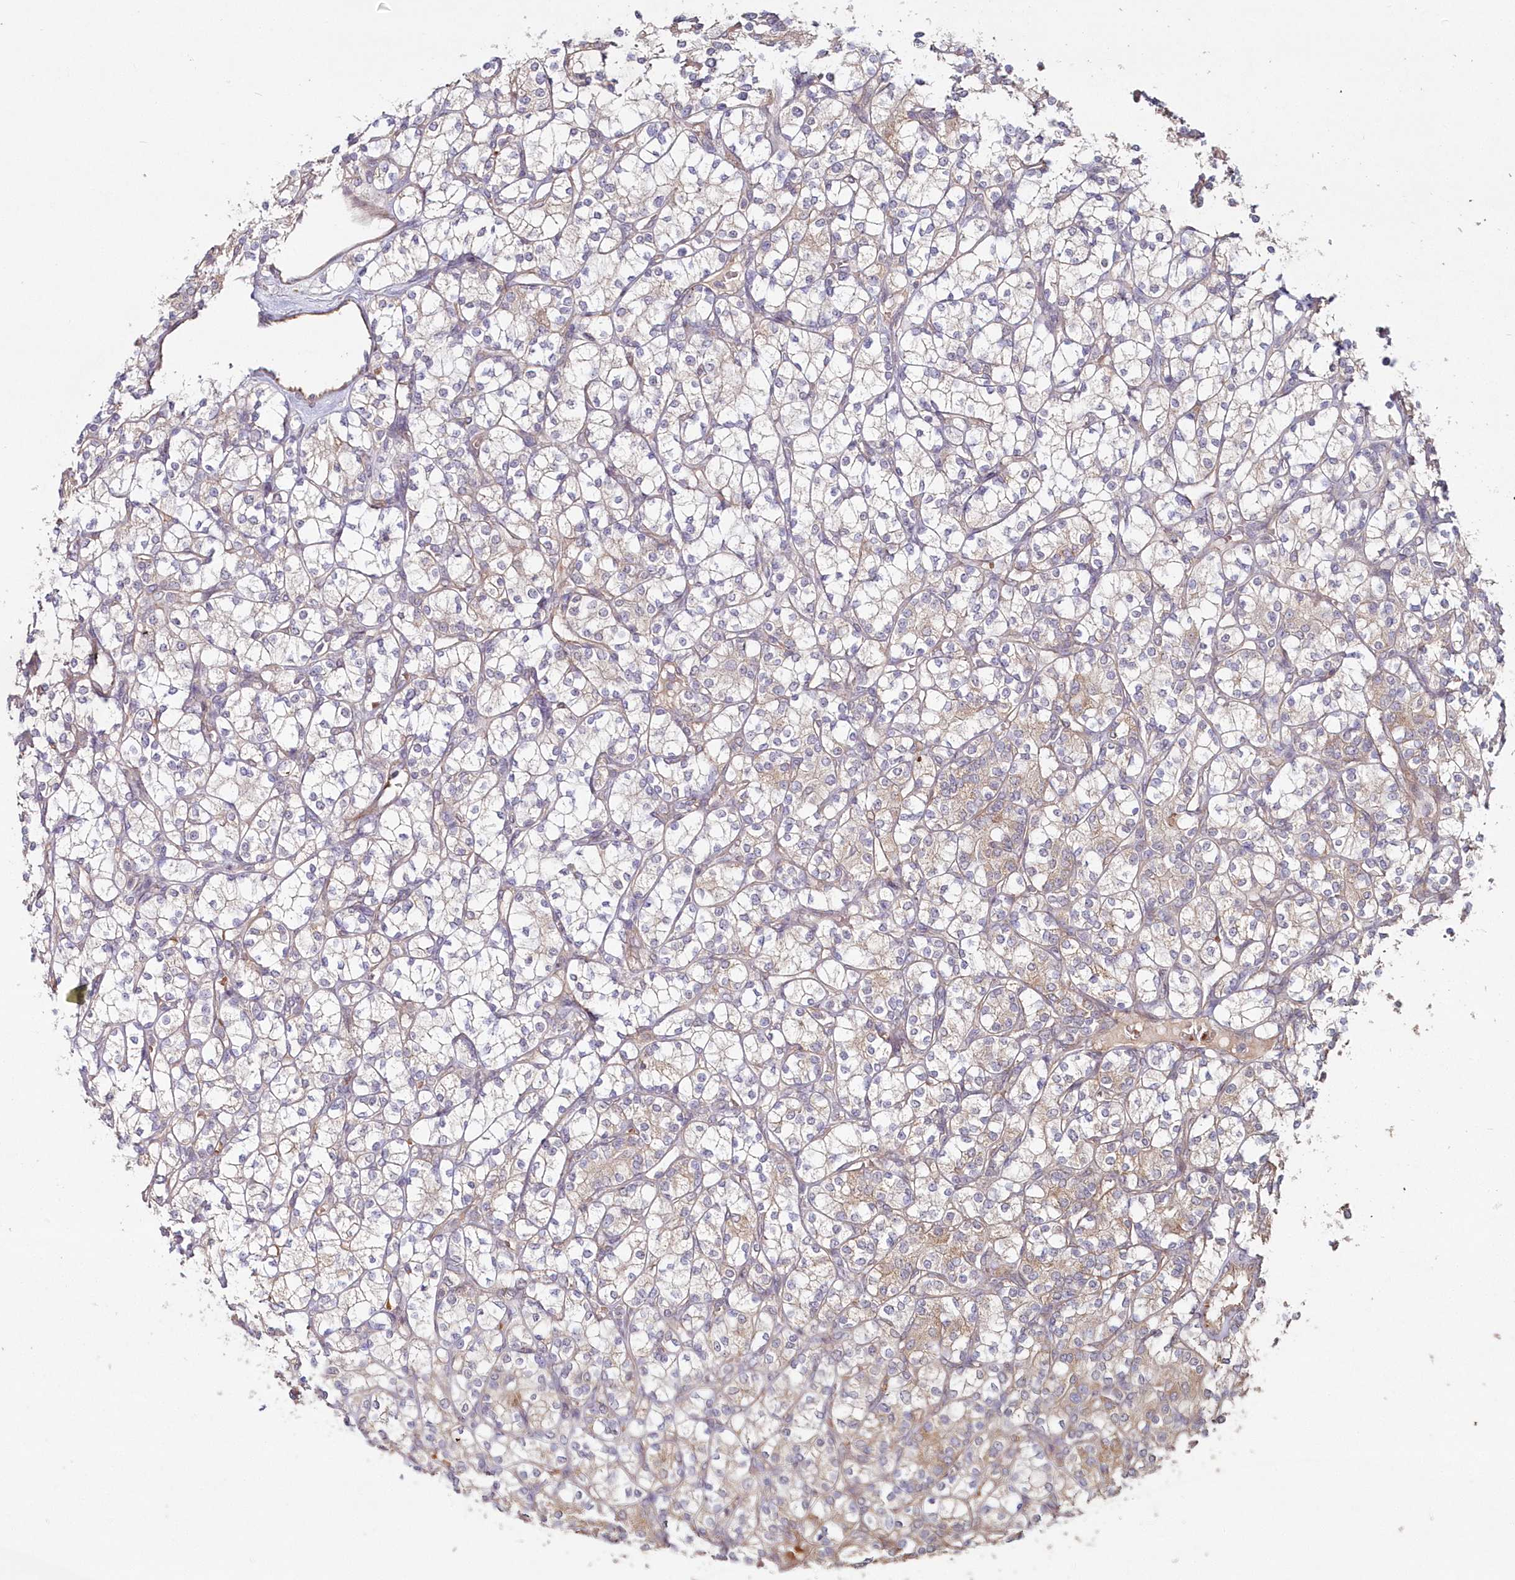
{"staining": {"intensity": "weak", "quantity": "<25%", "location": "cytoplasmic/membranous"}, "tissue": "renal cancer", "cell_type": "Tumor cells", "image_type": "cancer", "snomed": [{"axis": "morphology", "description": "Adenocarcinoma, NOS"}, {"axis": "topography", "description": "Kidney"}], "caption": "This is an immunohistochemistry (IHC) micrograph of adenocarcinoma (renal). There is no positivity in tumor cells.", "gene": "HYCC2", "patient": {"sex": "male", "age": 77}}